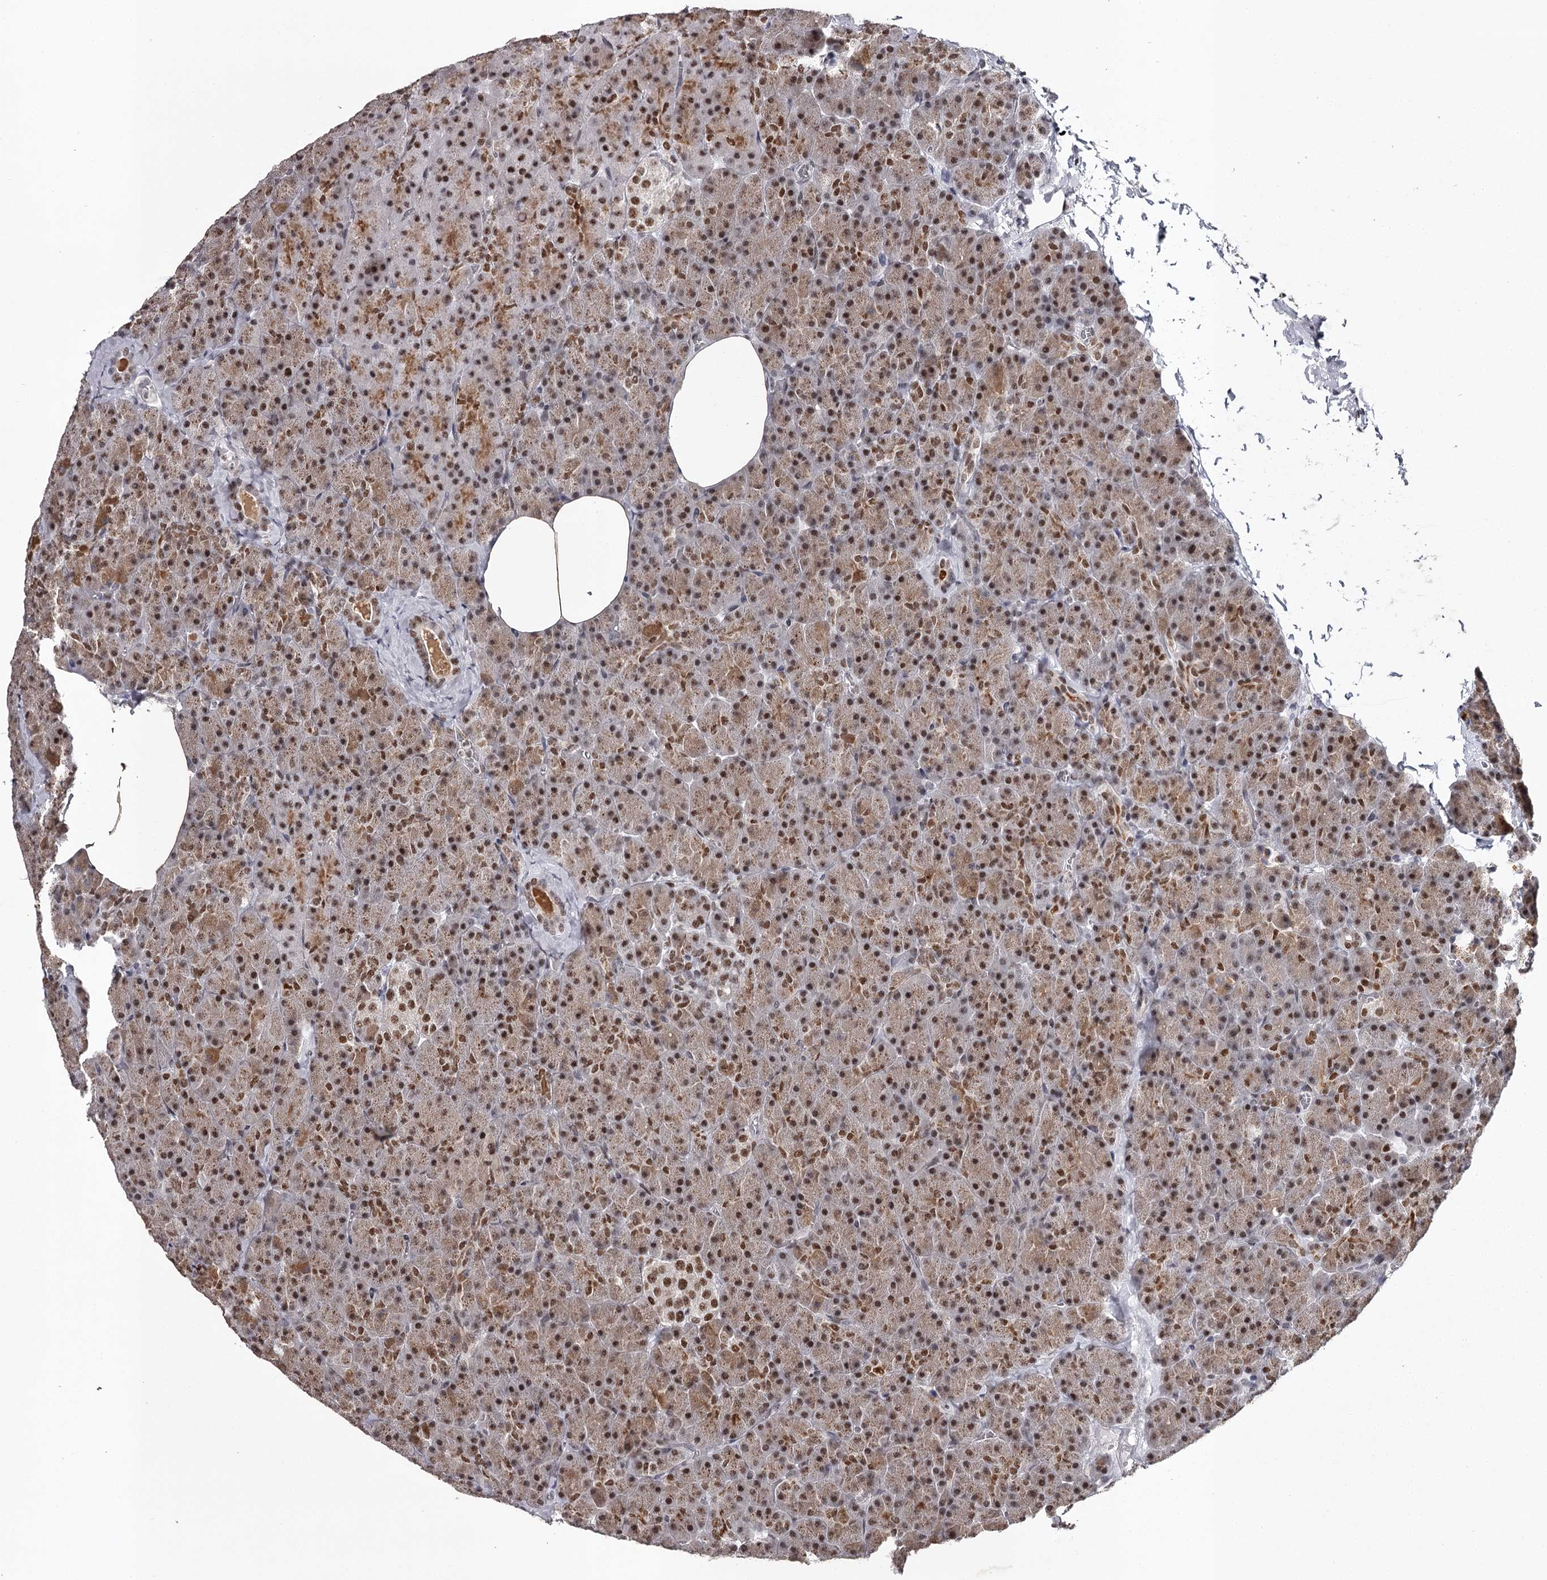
{"staining": {"intensity": "moderate", "quantity": ">75%", "location": "cytoplasmic/membranous,nuclear"}, "tissue": "pancreas", "cell_type": "Exocrine glandular cells", "image_type": "normal", "snomed": [{"axis": "morphology", "description": "Normal tissue, NOS"}, {"axis": "morphology", "description": "Carcinoid, malignant, NOS"}, {"axis": "topography", "description": "Pancreas"}], "caption": "Protein staining of unremarkable pancreas shows moderate cytoplasmic/membranous,nuclear expression in about >75% of exocrine glandular cells.", "gene": "PSPC1", "patient": {"sex": "female", "age": 35}}